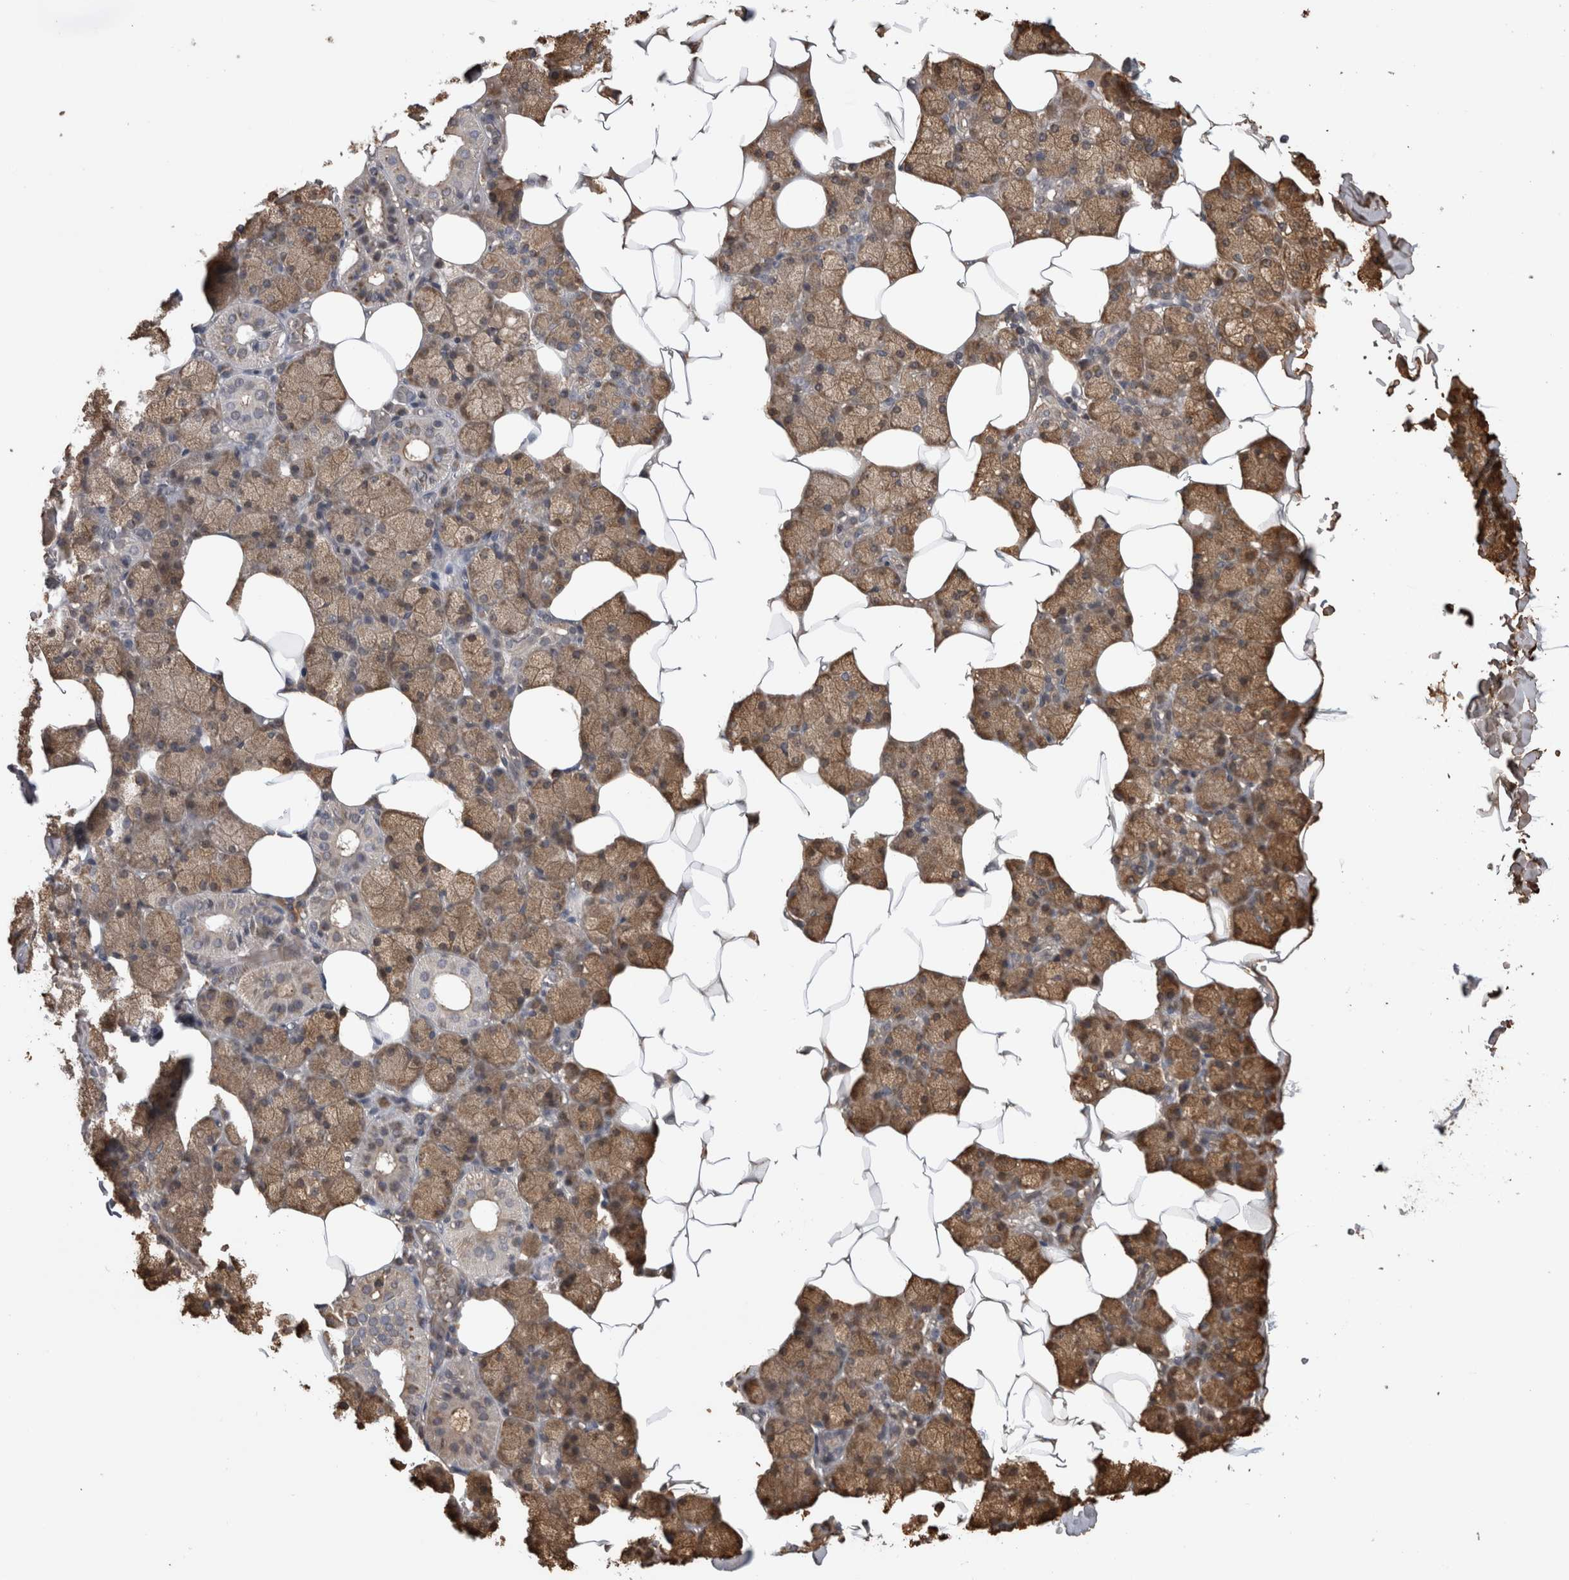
{"staining": {"intensity": "moderate", "quantity": ">75%", "location": "cytoplasmic/membranous"}, "tissue": "salivary gland", "cell_type": "Glandular cells", "image_type": "normal", "snomed": [{"axis": "morphology", "description": "Normal tissue, NOS"}, {"axis": "topography", "description": "Salivary gland"}], "caption": "The immunohistochemical stain highlights moderate cytoplasmic/membranous expression in glandular cells of benign salivary gland.", "gene": "TBCE", "patient": {"sex": "male", "age": 62}}